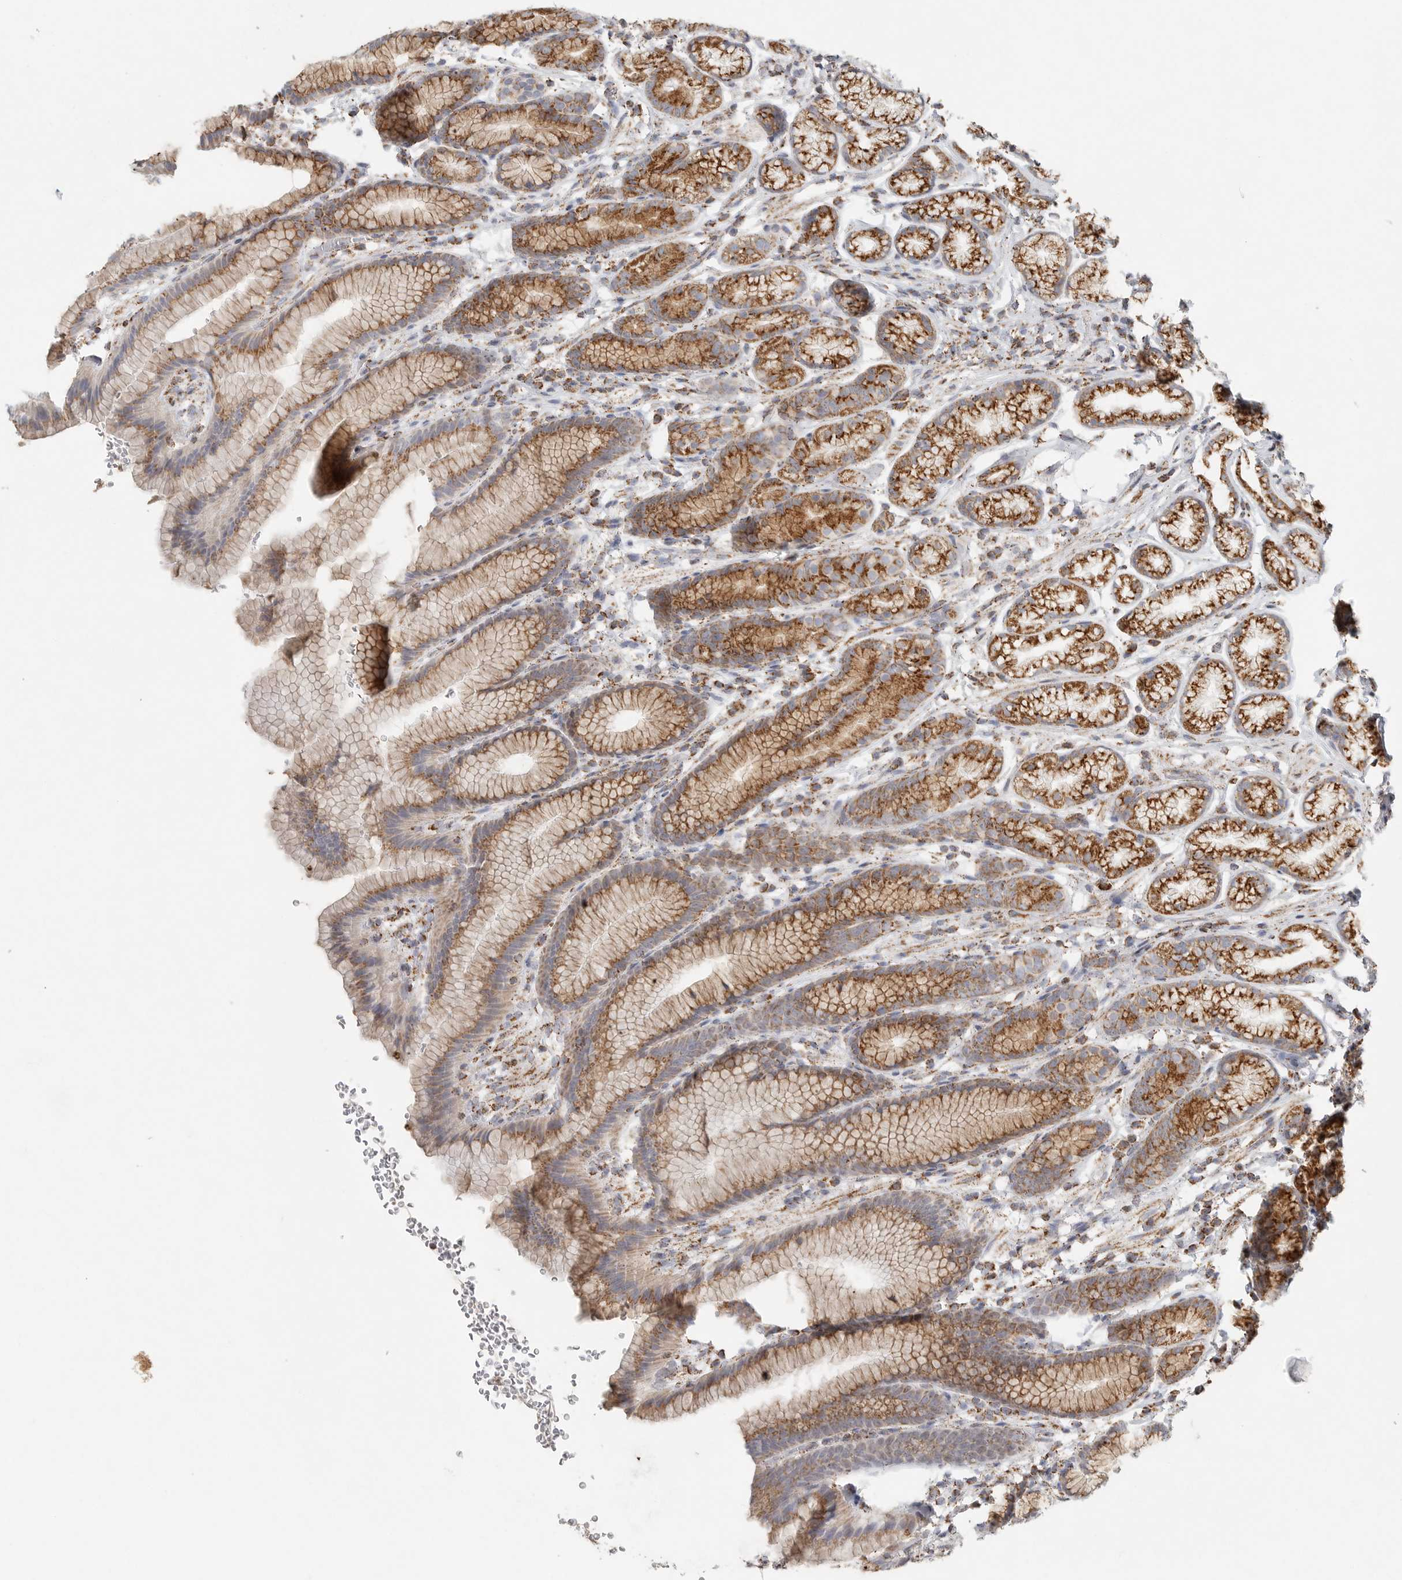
{"staining": {"intensity": "moderate", "quantity": ">75%", "location": "cytoplasmic/membranous"}, "tissue": "stomach", "cell_type": "Glandular cells", "image_type": "normal", "snomed": [{"axis": "morphology", "description": "Normal tissue, NOS"}, {"axis": "topography", "description": "Stomach"}], "caption": "A photomicrograph showing moderate cytoplasmic/membranous expression in approximately >75% of glandular cells in unremarkable stomach, as visualized by brown immunohistochemical staining.", "gene": "SLC25A26", "patient": {"sex": "male", "age": 42}}